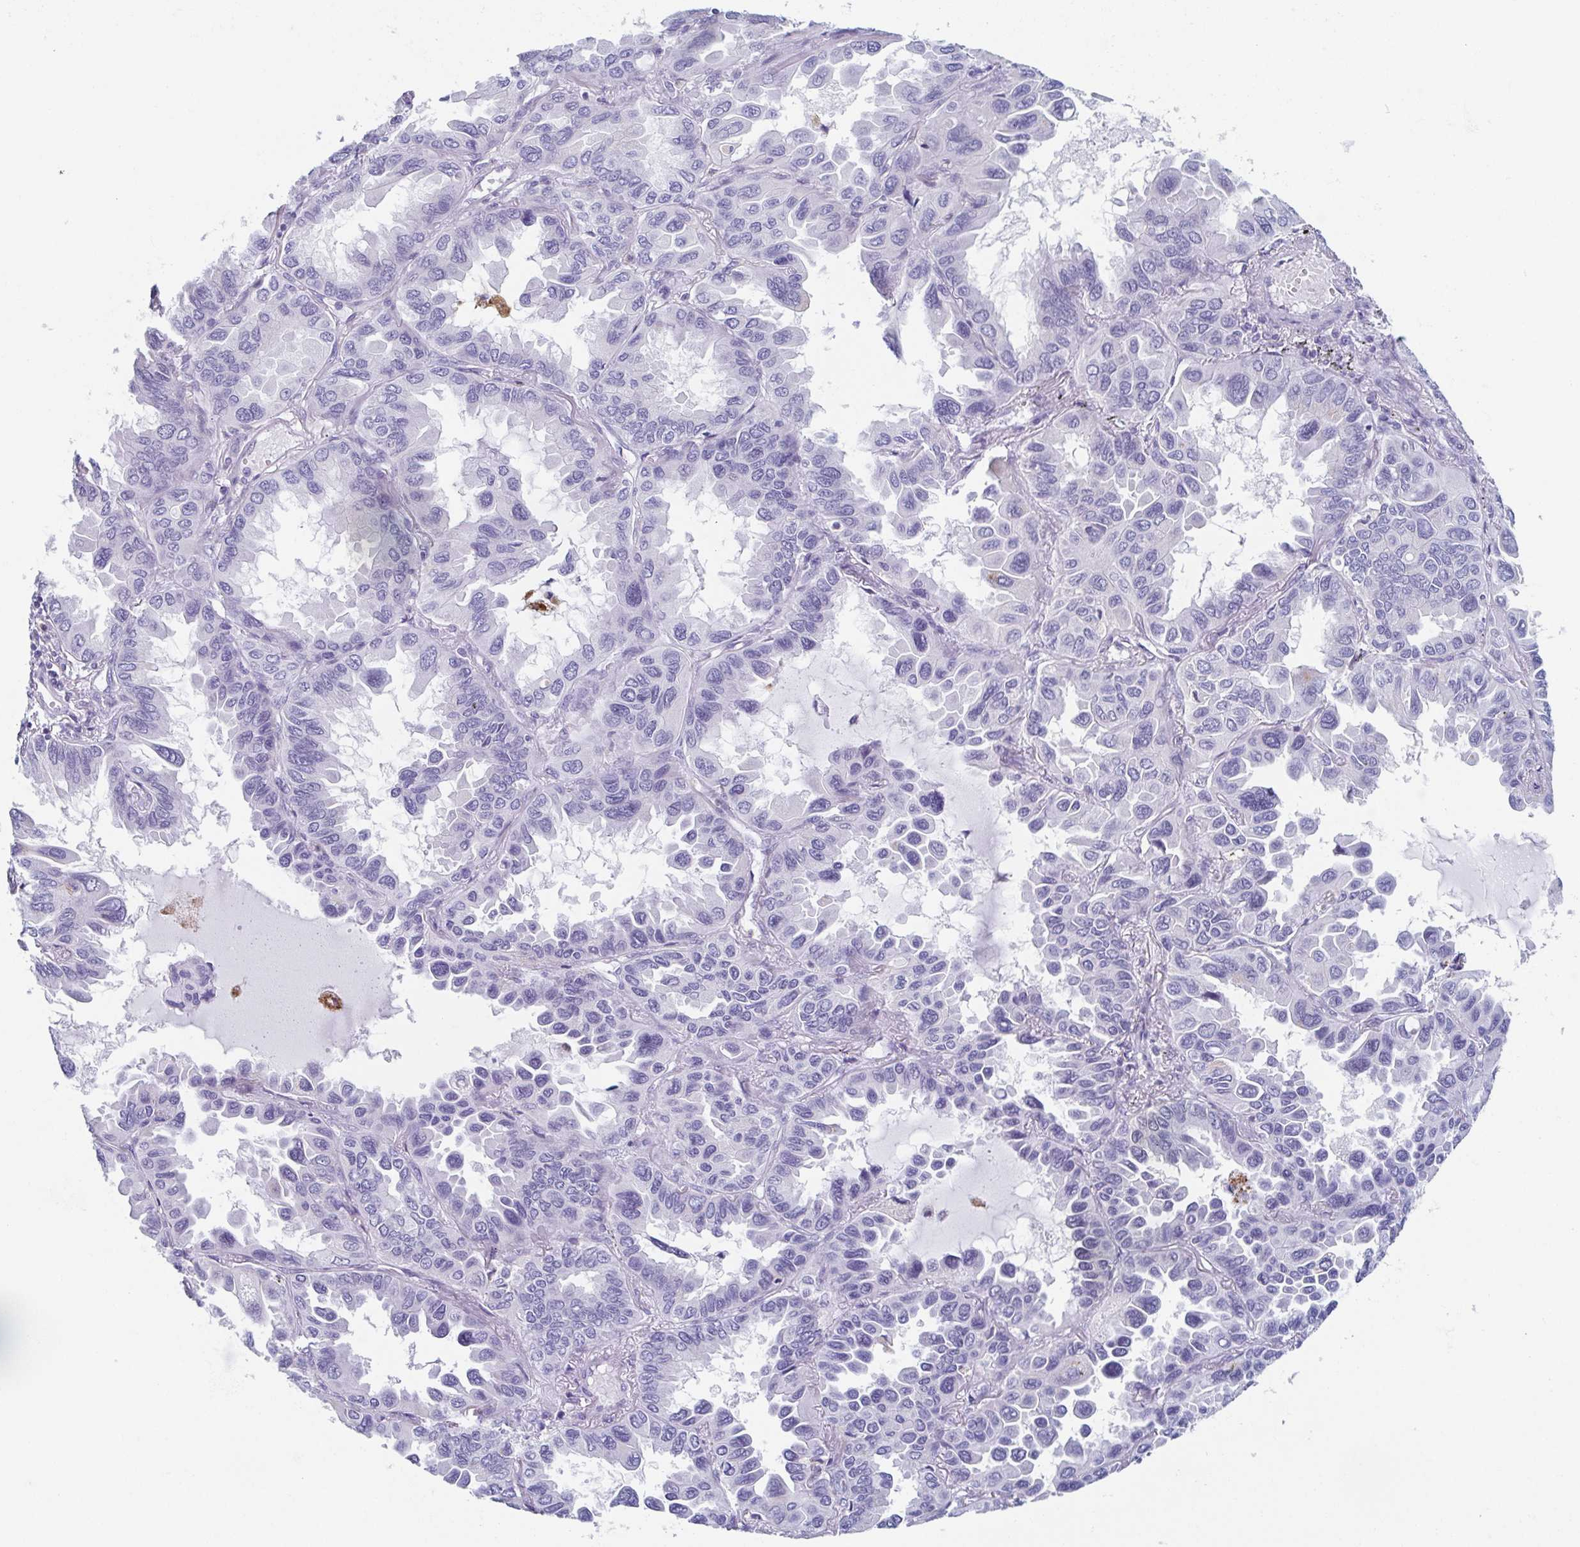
{"staining": {"intensity": "negative", "quantity": "none", "location": "none"}, "tissue": "lung cancer", "cell_type": "Tumor cells", "image_type": "cancer", "snomed": [{"axis": "morphology", "description": "Adenocarcinoma, NOS"}, {"axis": "topography", "description": "Lung"}], "caption": "A high-resolution photomicrograph shows immunohistochemistry (IHC) staining of adenocarcinoma (lung), which exhibits no significant staining in tumor cells.", "gene": "LYRM2", "patient": {"sex": "male", "age": 64}}